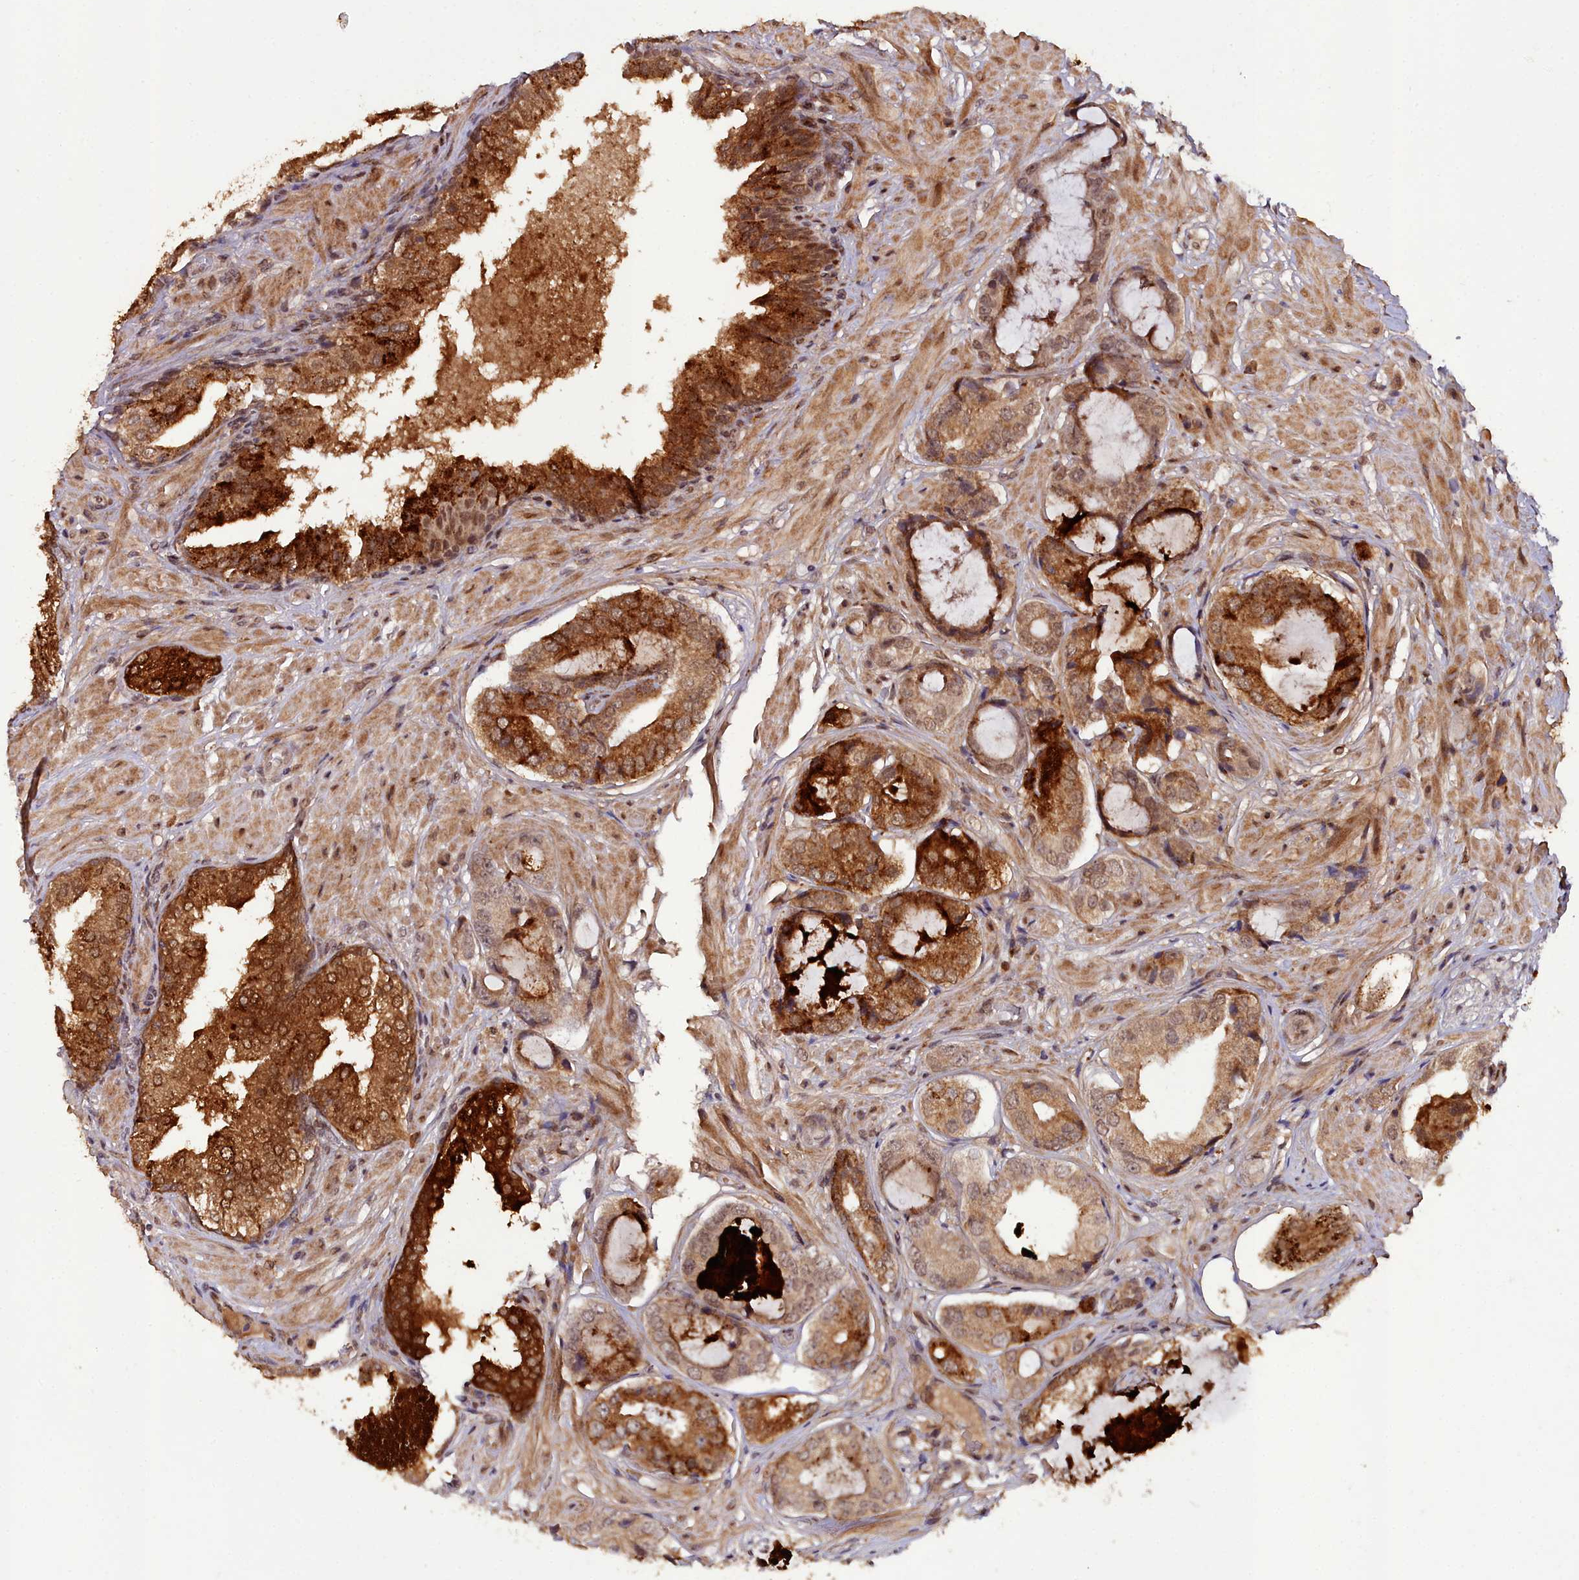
{"staining": {"intensity": "strong", "quantity": "<25%", "location": "cytoplasmic/membranous,nuclear"}, "tissue": "prostate cancer", "cell_type": "Tumor cells", "image_type": "cancer", "snomed": [{"axis": "morphology", "description": "Adenocarcinoma, High grade"}, {"axis": "topography", "description": "Prostate"}], "caption": "Strong cytoplasmic/membranous and nuclear positivity for a protein is seen in about <25% of tumor cells of prostate cancer (adenocarcinoma (high-grade)) using immunohistochemistry (IHC).", "gene": "CXXC1", "patient": {"sex": "male", "age": 59}}